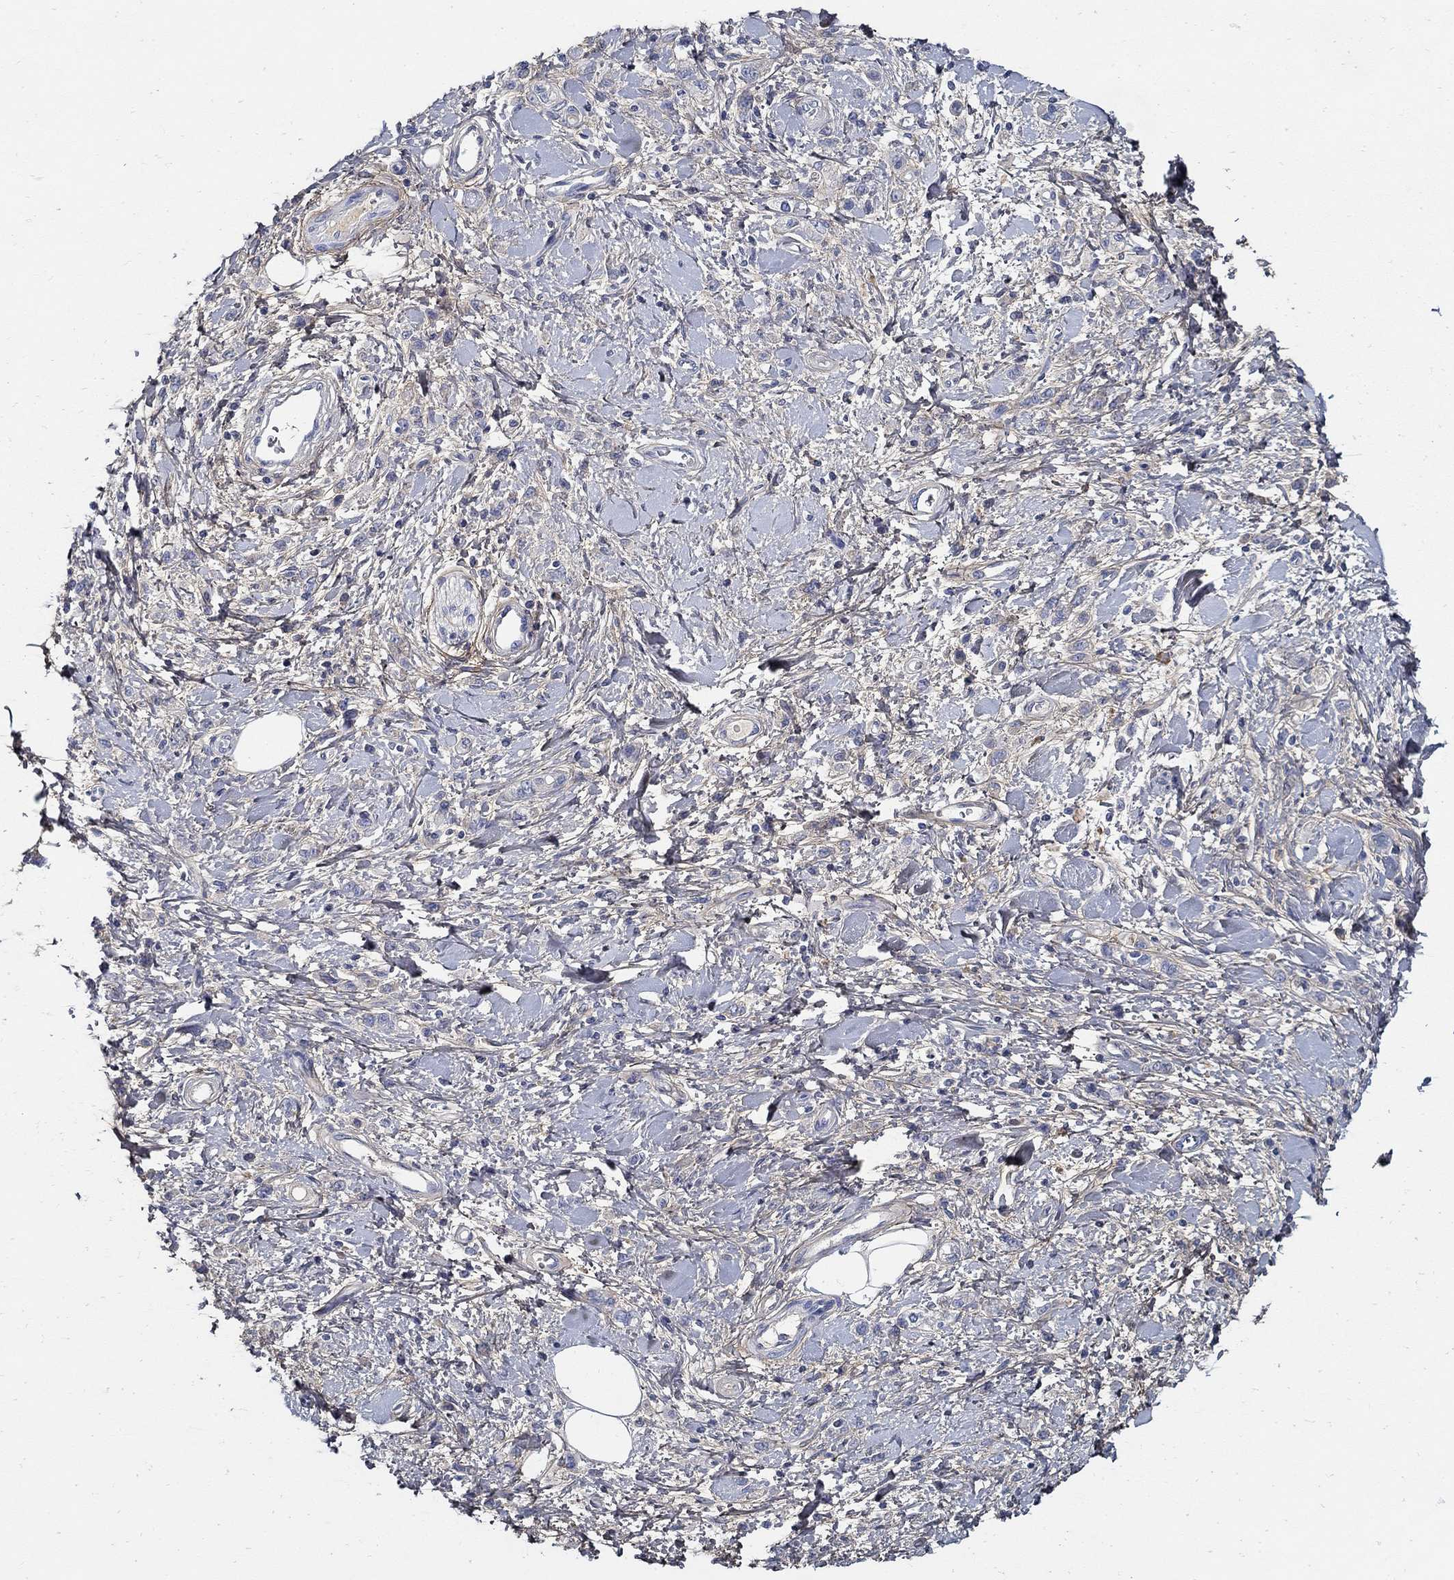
{"staining": {"intensity": "negative", "quantity": "none", "location": "none"}, "tissue": "stomach cancer", "cell_type": "Tumor cells", "image_type": "cancer", "snomed": [{"axis": "morphology", "description": "Adenocarcinoma, NOS"}, {"axis": "topography", "description": "Stomach"}], "caption": "The immunohistochemistry photomicrograph has no significant positivity in tumor cells of stomach cancer (adenocarcinoma) tissue.", "gene": "TGFBI", "patient": {"sex": "male", "age": 77}}